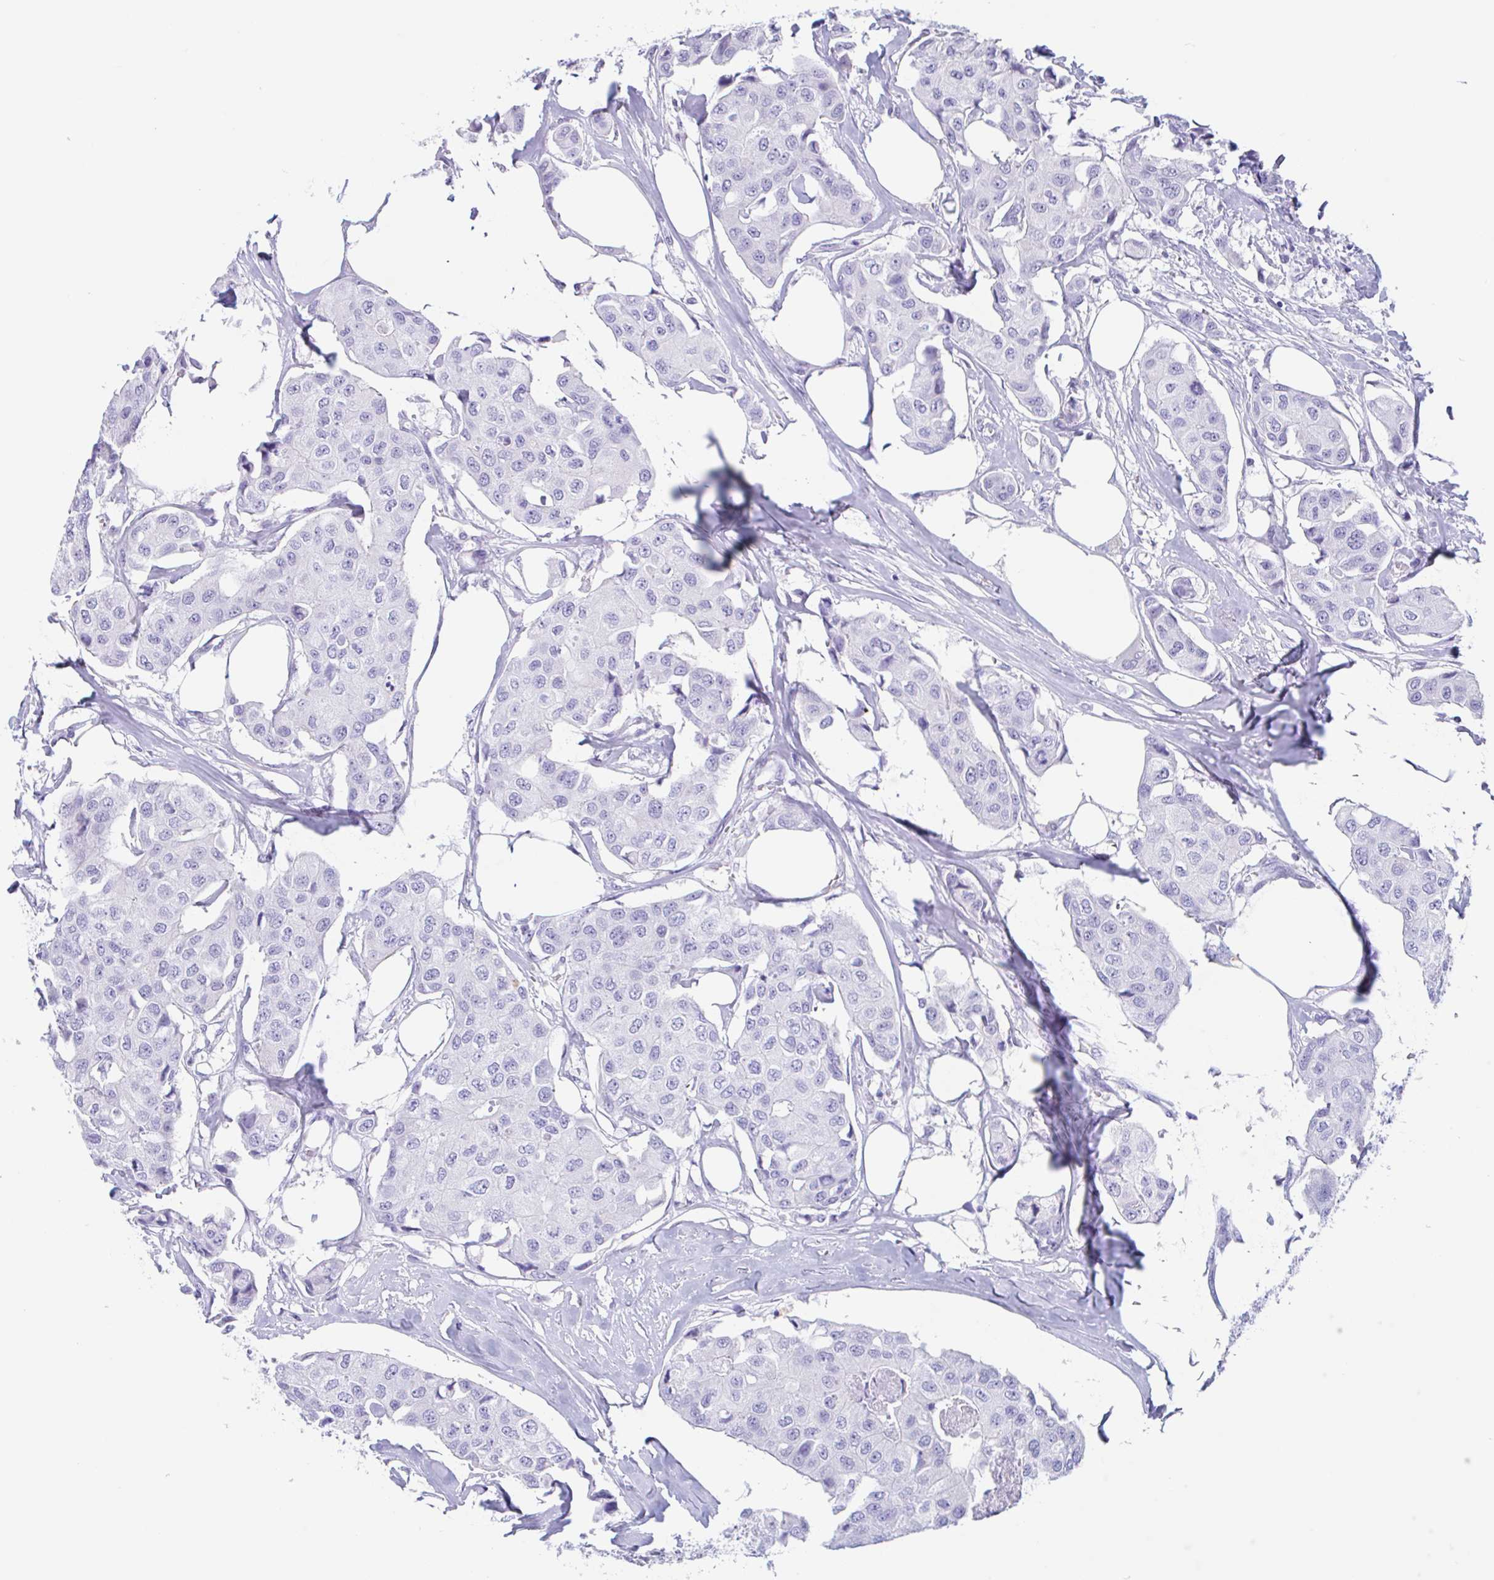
{"staining": {"intensity": "negative", "quantity": "none", "location": "none"}, "tissue": "breast cancer", "cell_type": "Tumor cells", "image_type": "cancer", "snomed": [{"axis": "morphology", "description": "Duct carcinoma"}, {"axis": "topography", "description": "Breast"}, {"axis": "topography", "description": "Lymph node"}], "caption": "Immunohistochemical staining of human infiltrating ductal carcinoma (breast) displays no significant staining in tumor cells.", "gene": "TAS2R41", "patient": {"sex": "female", "age": 80}}